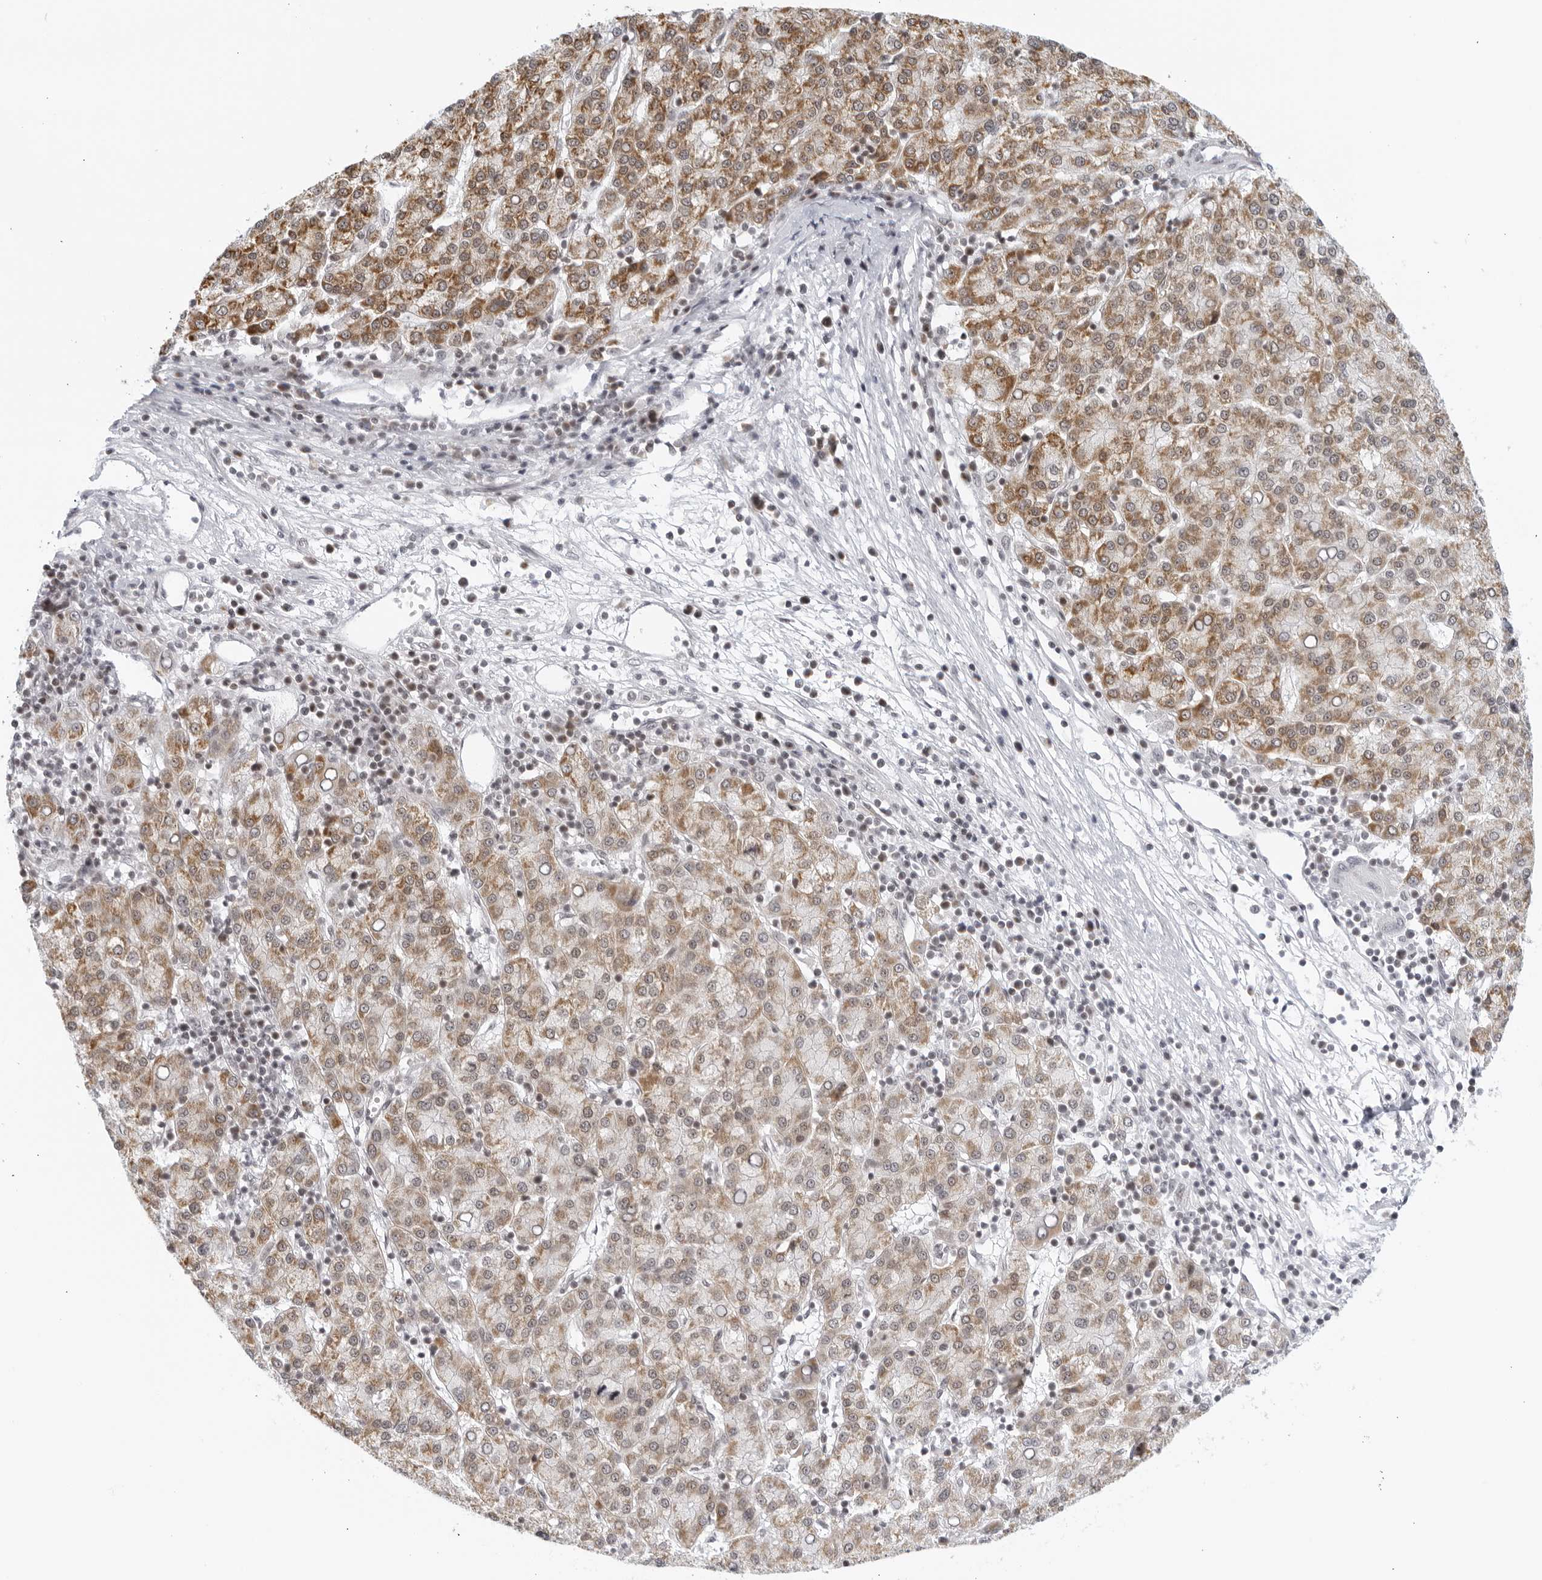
{"staining": {"intensity": "moderate", "quantity": ">75%", "location": "cytoplasmic/membranous"}, "tissue": "liver cancer", "cell_type": "Tumor cells", "image_type": "cancer", "snomed": [{"axis": "morphology", "description": "Carcinoma, Hepatocellular, NOS"}, {"axis": "topography", "description": "Liver"}], "caption": "Liver cancer (hepatocellular carcinoma) stained with a brown dye shows moderate cytoplasmic/membranous positive expression in approximately >75% of tumor cells.", "gene": "RAB11FIP3", "patient": {"sex": "female", "age": 58}}